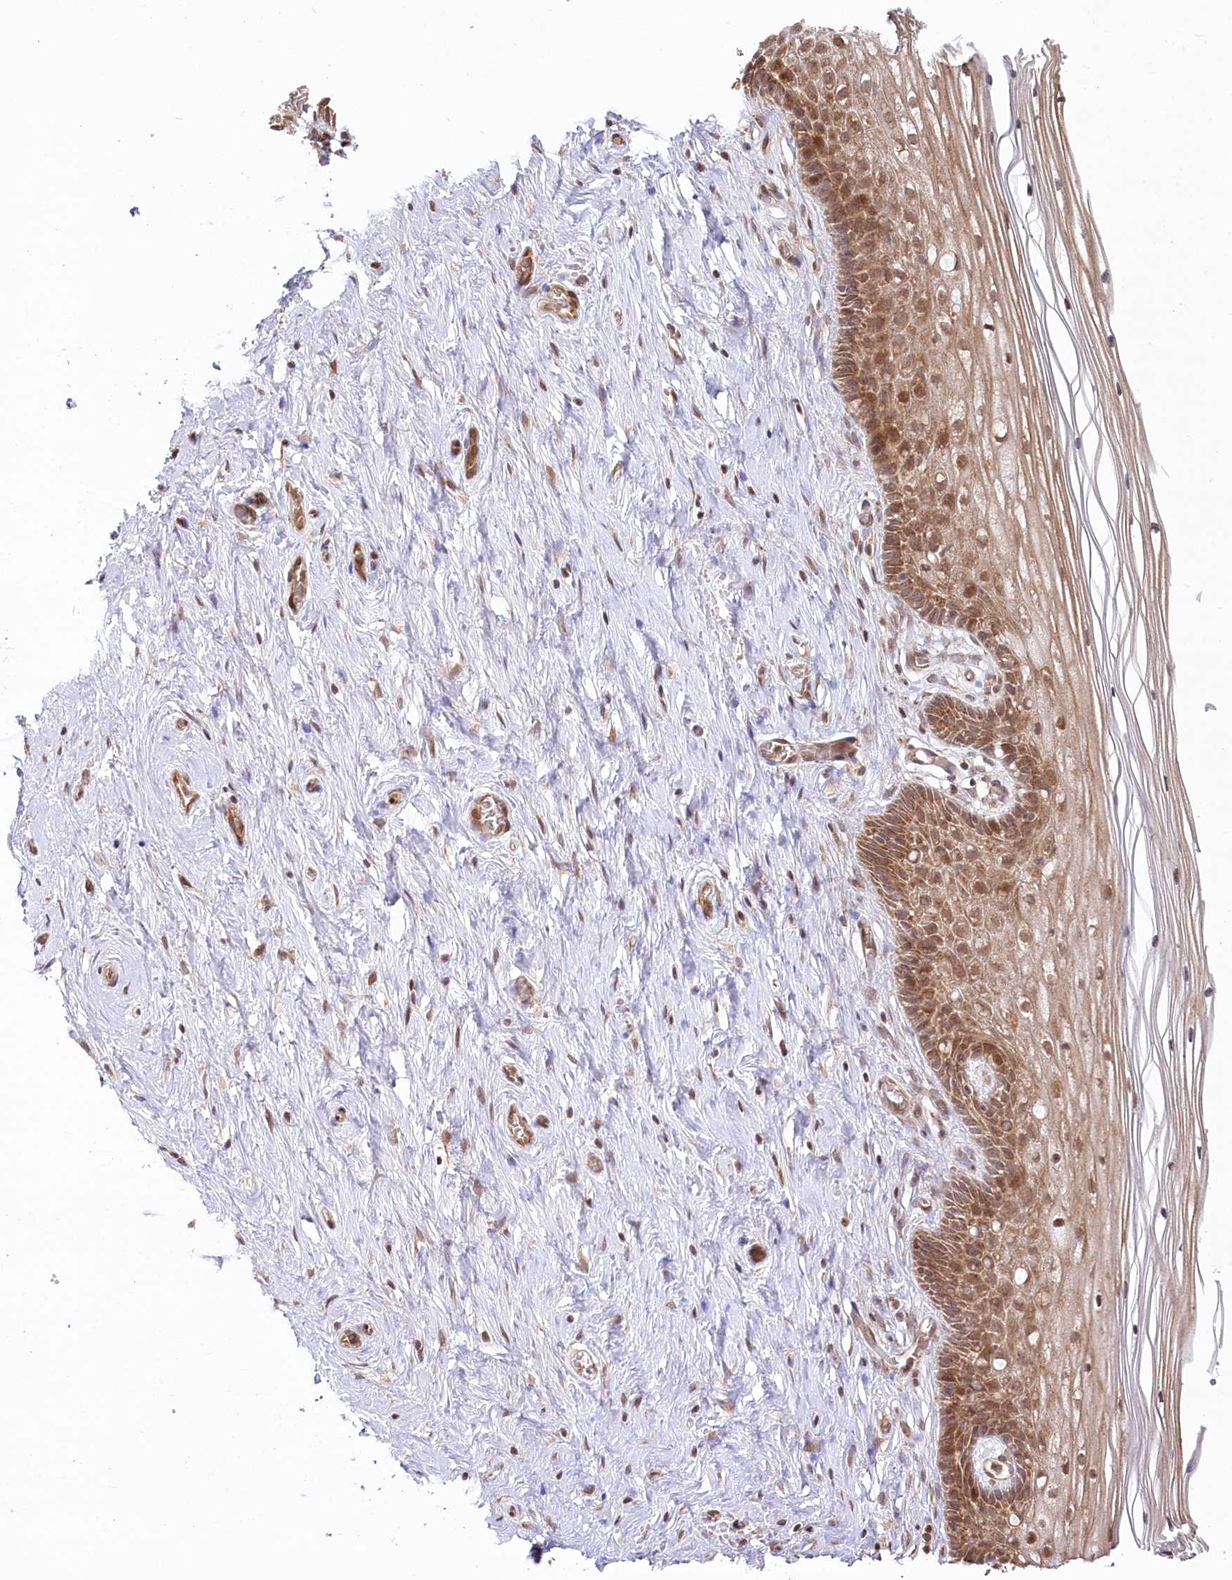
{"staining": {"intensity": "moderate", "quantity": ">75%", "location": "cytoplasmic/membranous"}, "tissue": "cervix", "cell_type": "Glandular cells", "image_type": "normal", "snomed": [{"axis": "morphology", "description": "Normal tissue, NOS"}, {"axis": "topography", "description": "Cervix"}], "caption": "A histopathology image of human cervix stained for a protein shows moderate cytoplasmic/membranous brown staining in glandular cells.", "gene": "CEP70", "patient": {"sex": "female", "age": 33}}